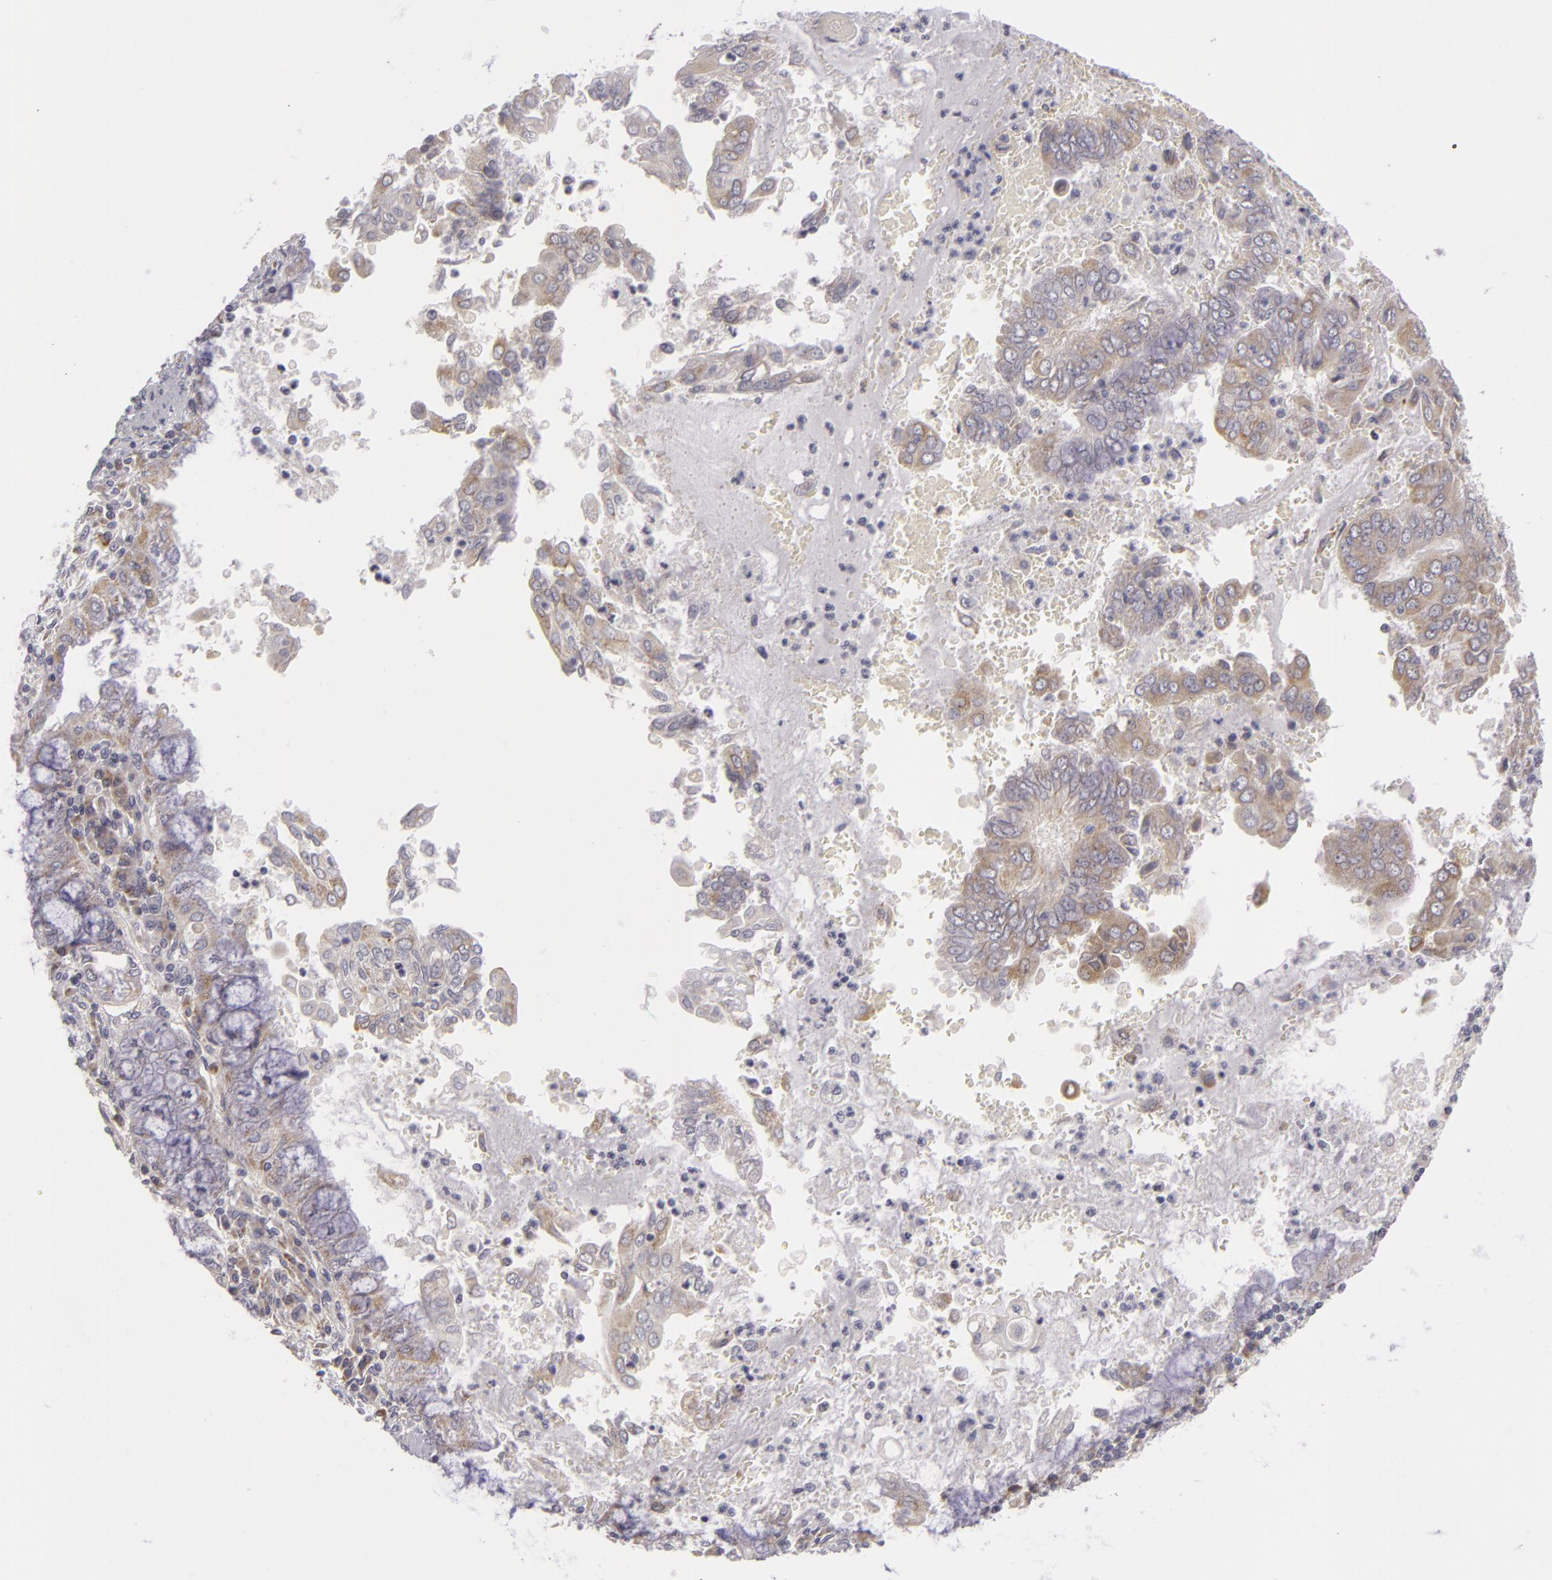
{"staining": {"intensity": "weak", "quantity": ">75%", "location": "cytoplasmic/membranous"}, "tissue": "endometrial cancer", "cell_type": "Tumor cells", "image_type": "cancer", "snomed": [{"axis": "morphology", "description": "Adenocarcinoma, NOS"}, {"axis": "topography", "description": "Endometrium"}], "caption": "The immunohistochemical stain highlights weak cytoplasmic/membranous staining in tumor cells of endometrial cancer (adenocarcinoma) tissue.", "gene": "ATP2B3", "patient": {"sex": "female", "age": 79}}